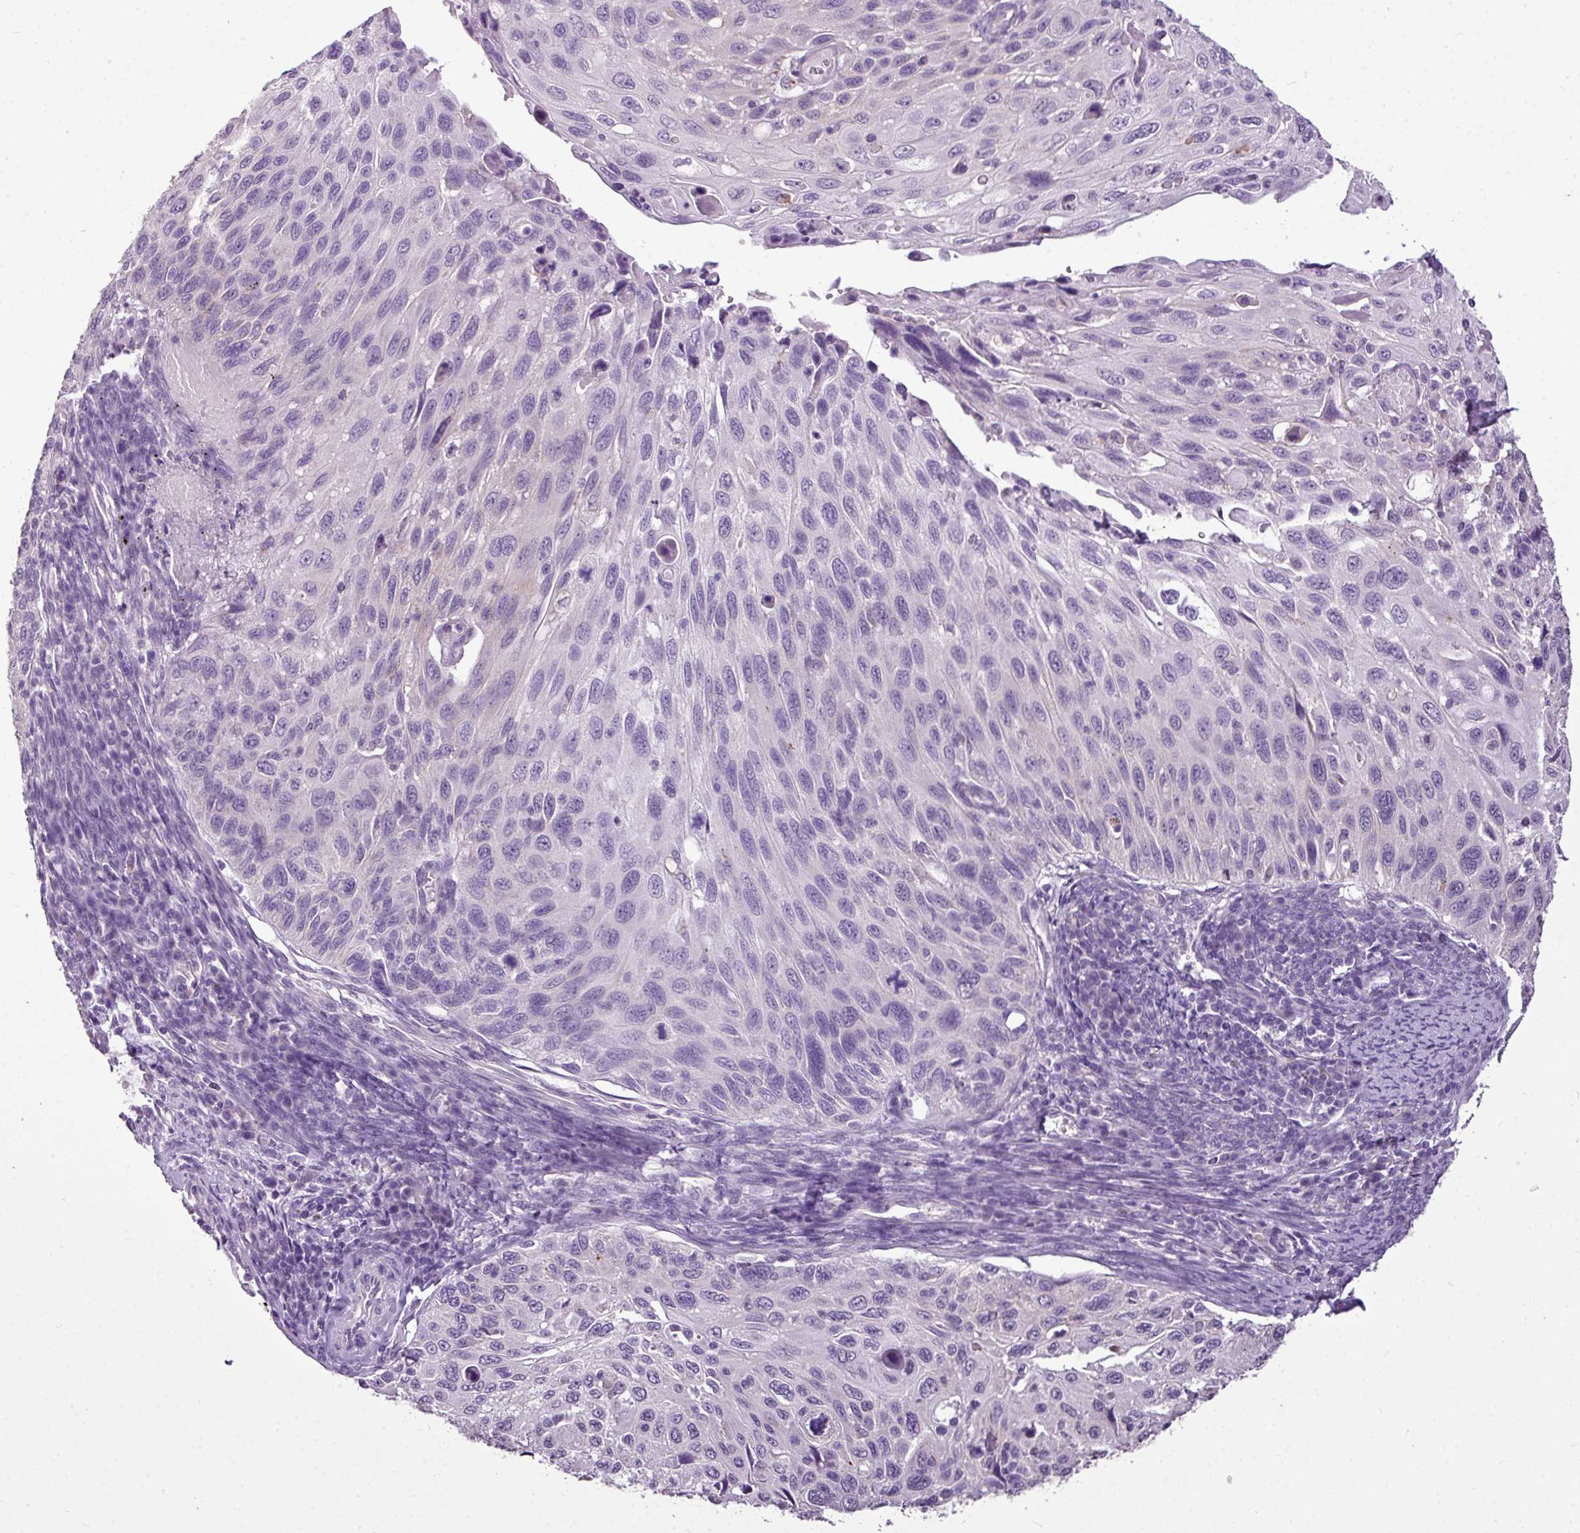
{"staining": {"intensity": "negative", "quantity": "none", "location": "none"}, "tissue": "cervical cancer", "cell_type": "Tumor cells", "image_type": "cancer", "snomed": [{"axis": "morphology", "description": "Squamous cell carcinoma, NOS"}, {"axis": "topography", "description": "Cervix"}], "caption": "Cervical squamous cell carcinoma was stained to show a protein in brown. There is no significant positivity in tumor cells.", "gene": "ALDH2", "patient": {"sex": "female", "age": 70}}